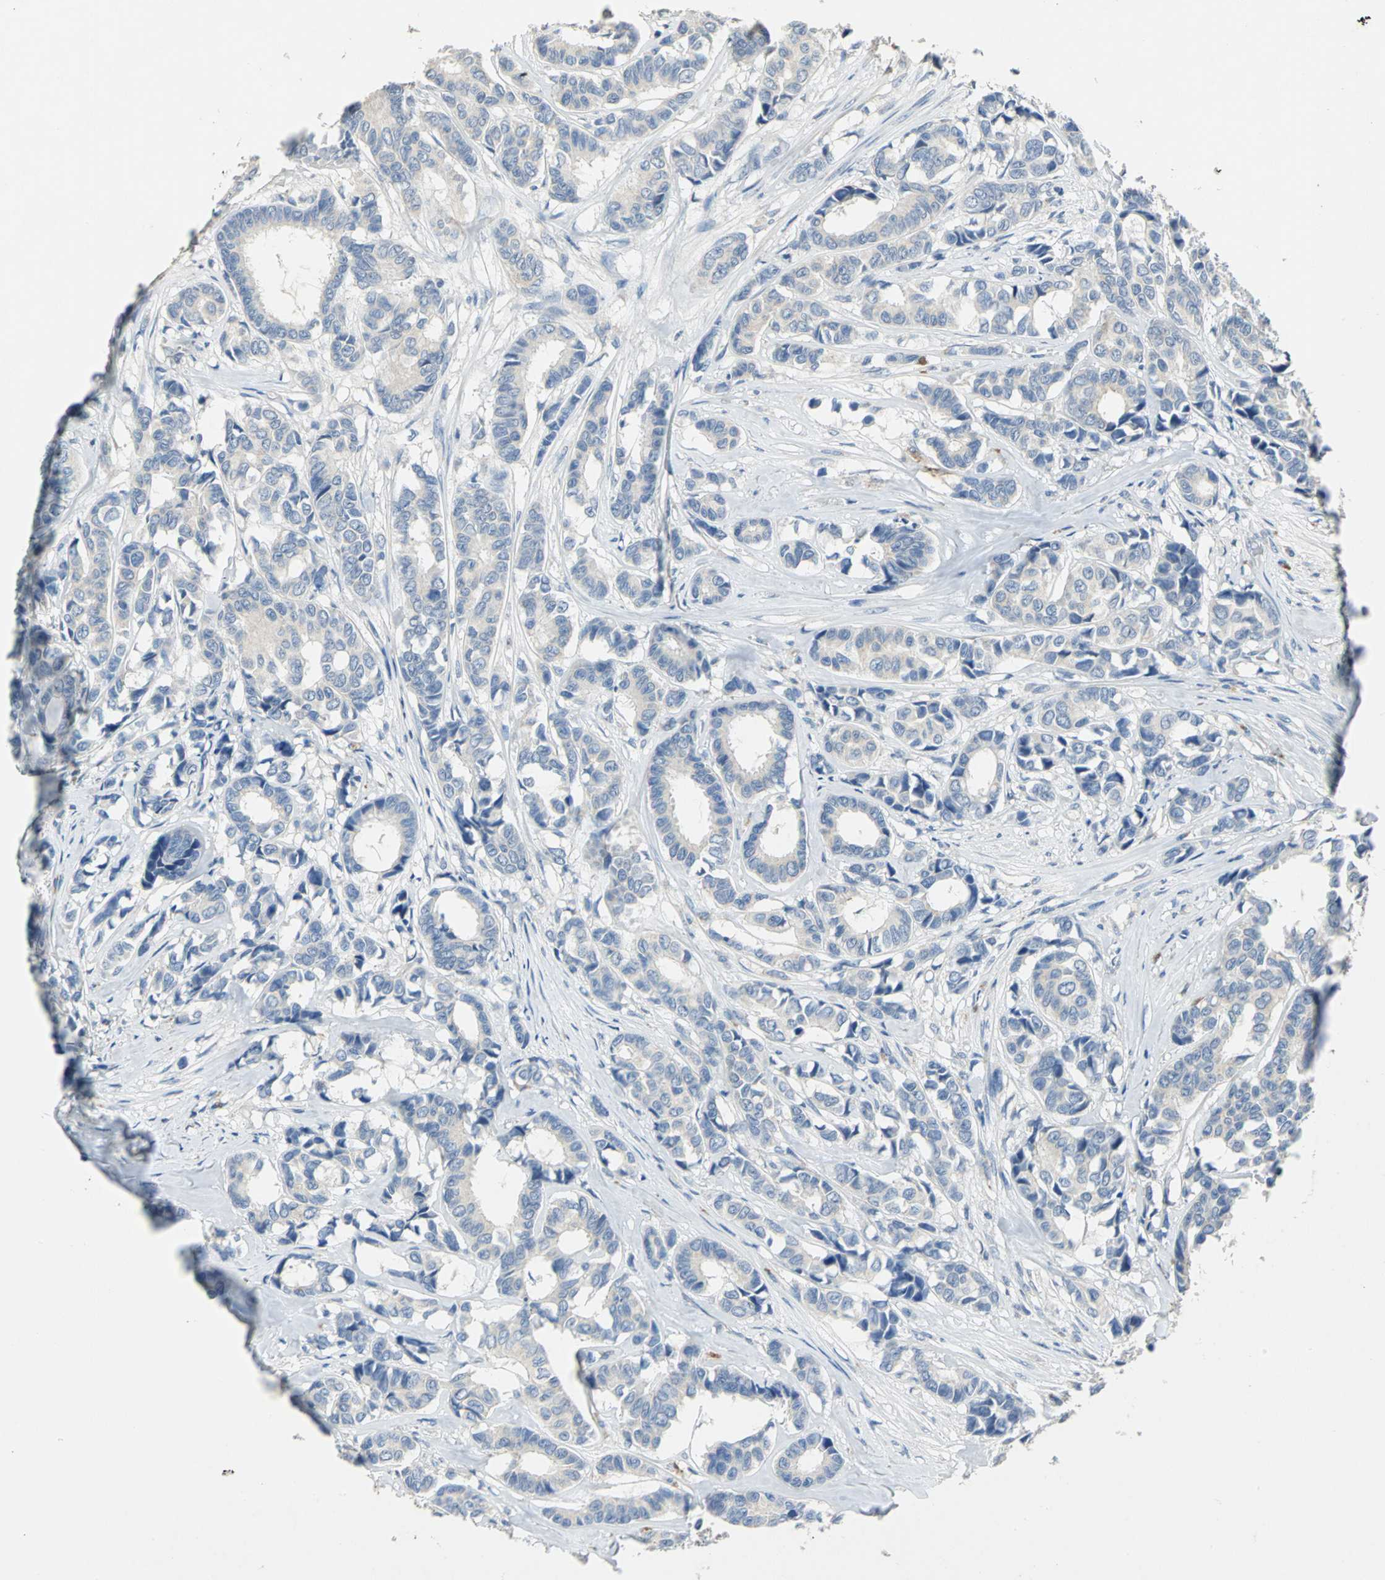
{"staining": {"intensity": "negative", "quantity": "none", "location": "none"}, "tissue": "breast cancer", "cell_type": "Tumor cells", "image_type": "cancer", "snomed": [{"axis": "morphology", "description": "Duct carcinoma"}, {"axis": "topography", "description": "Breast"}], "caption": "The image reveals no significant positivity in tumor cells of invasive ductal carcinoma (breast). The staining is performed using DAB brown chromogen with nuclei counter-stained in using hematoxylin.", "gene": "EFNB3", "patient": {"sex": "female", "age": 87}}